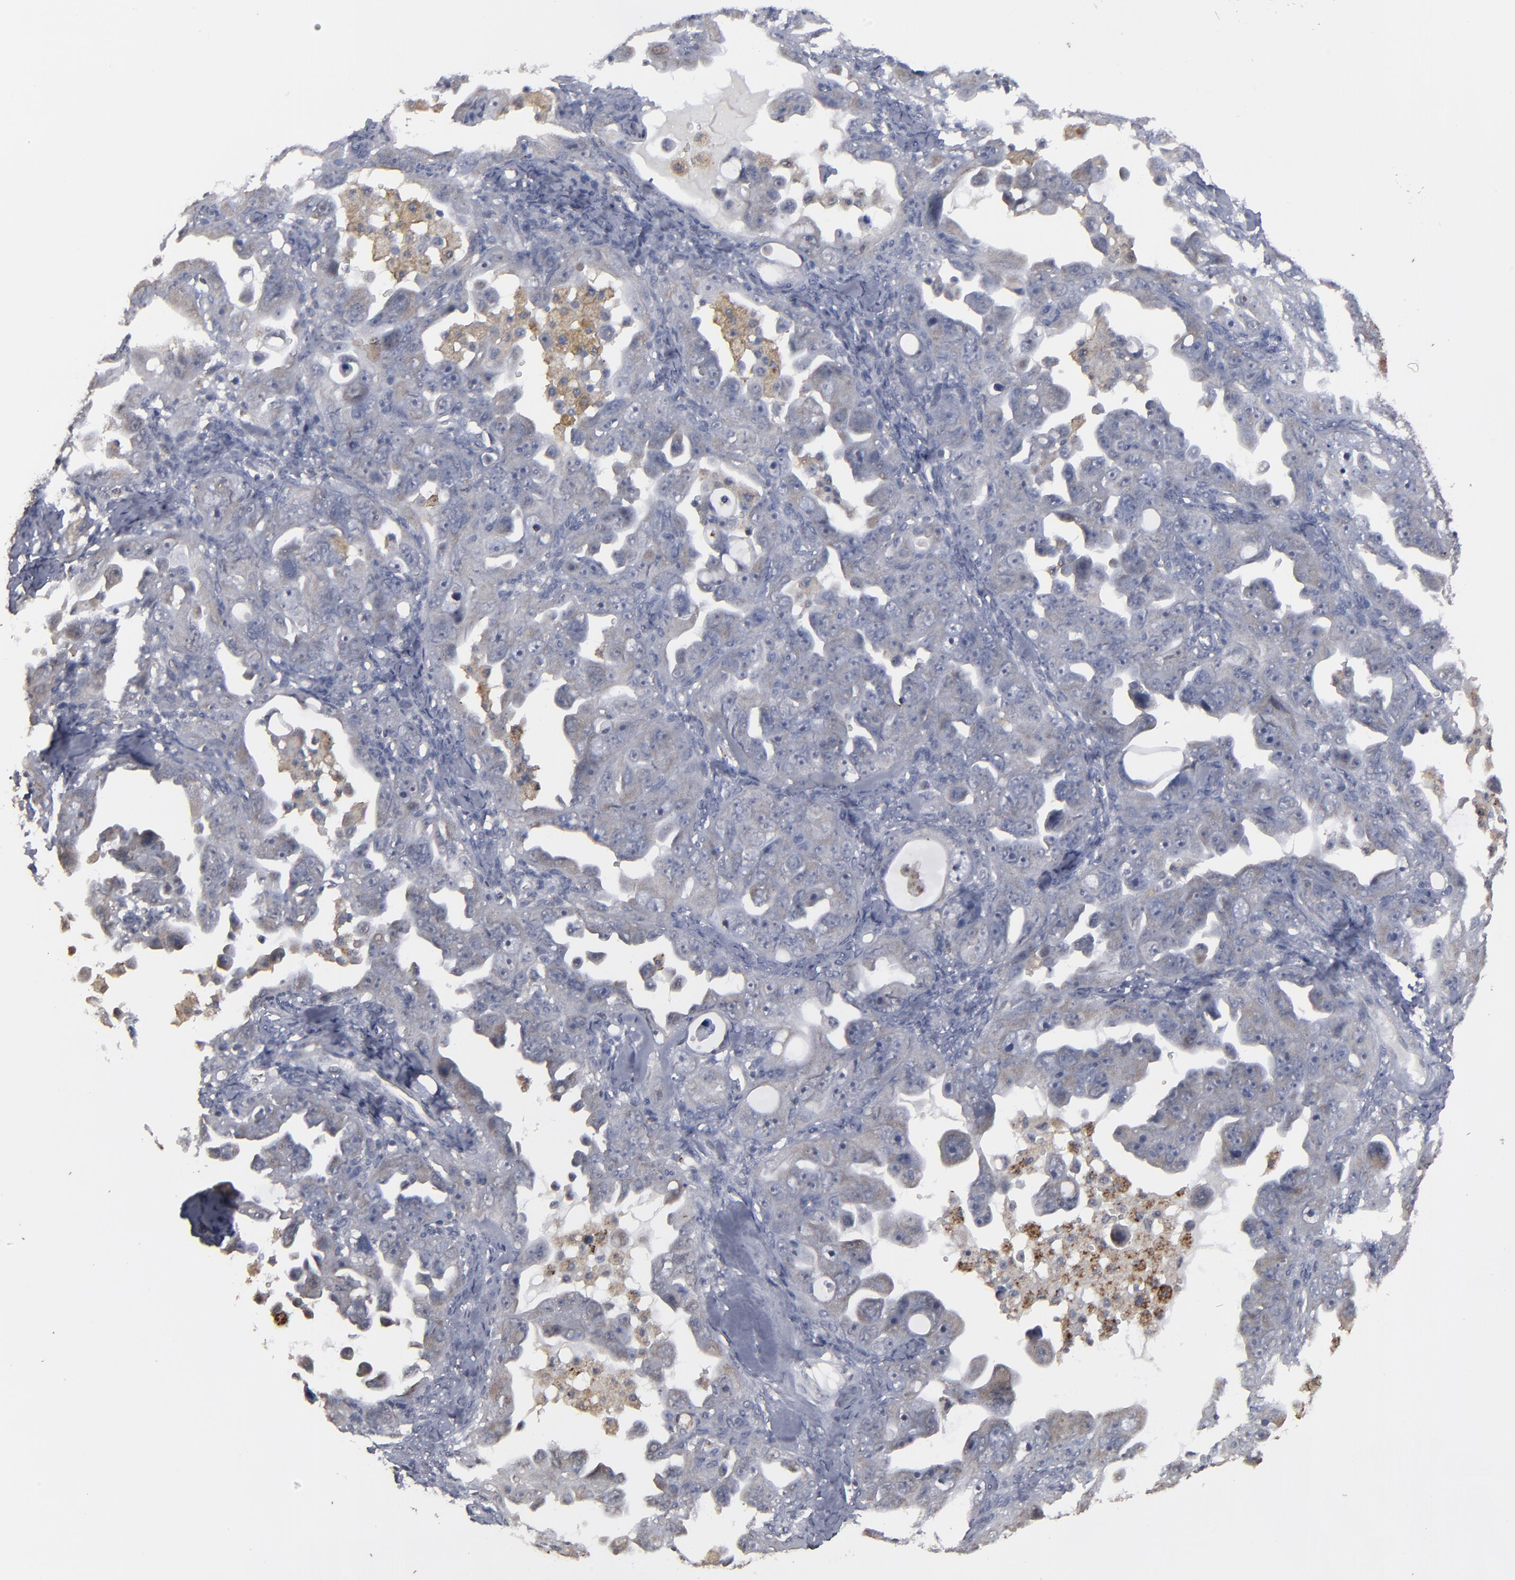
{"staining": {"intensity": "weak", "quantity": "<25%", "location": "cytoplasmic/membranous"}, "tissue": "ovarian cancer", "cell_type": "Tumor cells", "image_type": "cancer", "snomed": [{"axis": "morphology", "description": "Cystadenocarcinoma, serous, NOS"}, {"axis": "topography", "description": "Ovary"}], "caption": "Immunohistochemistry image of serous cystadenocarcinoma (ovarian) stained for a protein (brown), which exhibits no expression in tumor cells.", "gene": "SLC22A17", "patient": {"sex": "female", "age": 66}}